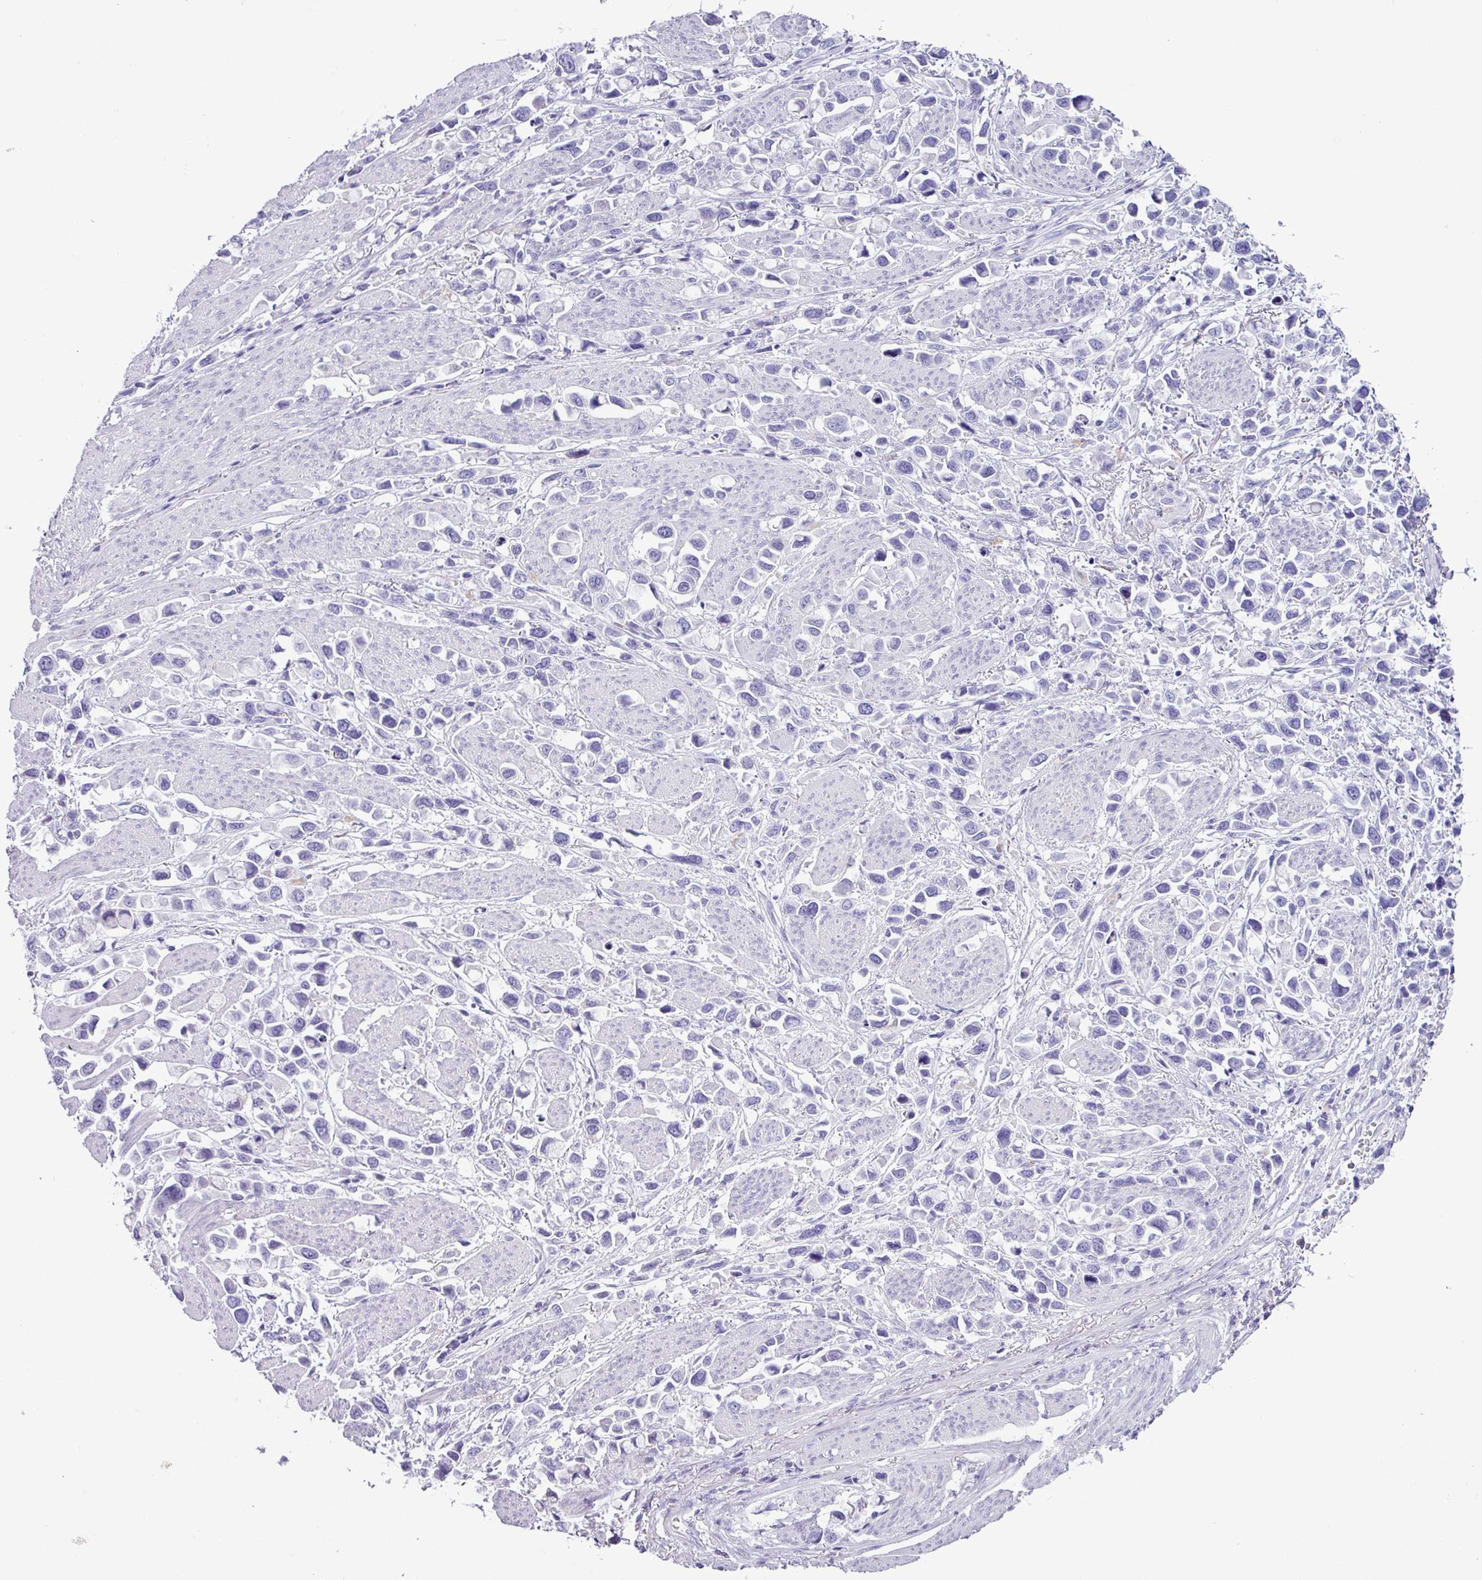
{"staining": {"intensity": "negative", "quantity": "none", "location": "none"}, "tissue": "stomach cancer", "cell_type": "Tumor cells", "image_type": "cancer", "snomed": [{"axis": "morphology", "description": "Adenocarcinoma, NOS"}, {"axis": "topography", "description": "Stomach"}], "caption": "There is no significant expression in tumor cells of stomach adenocarcinoma.", "gene": "AGO3", "patient": {"sex": "female", "age": 81}}